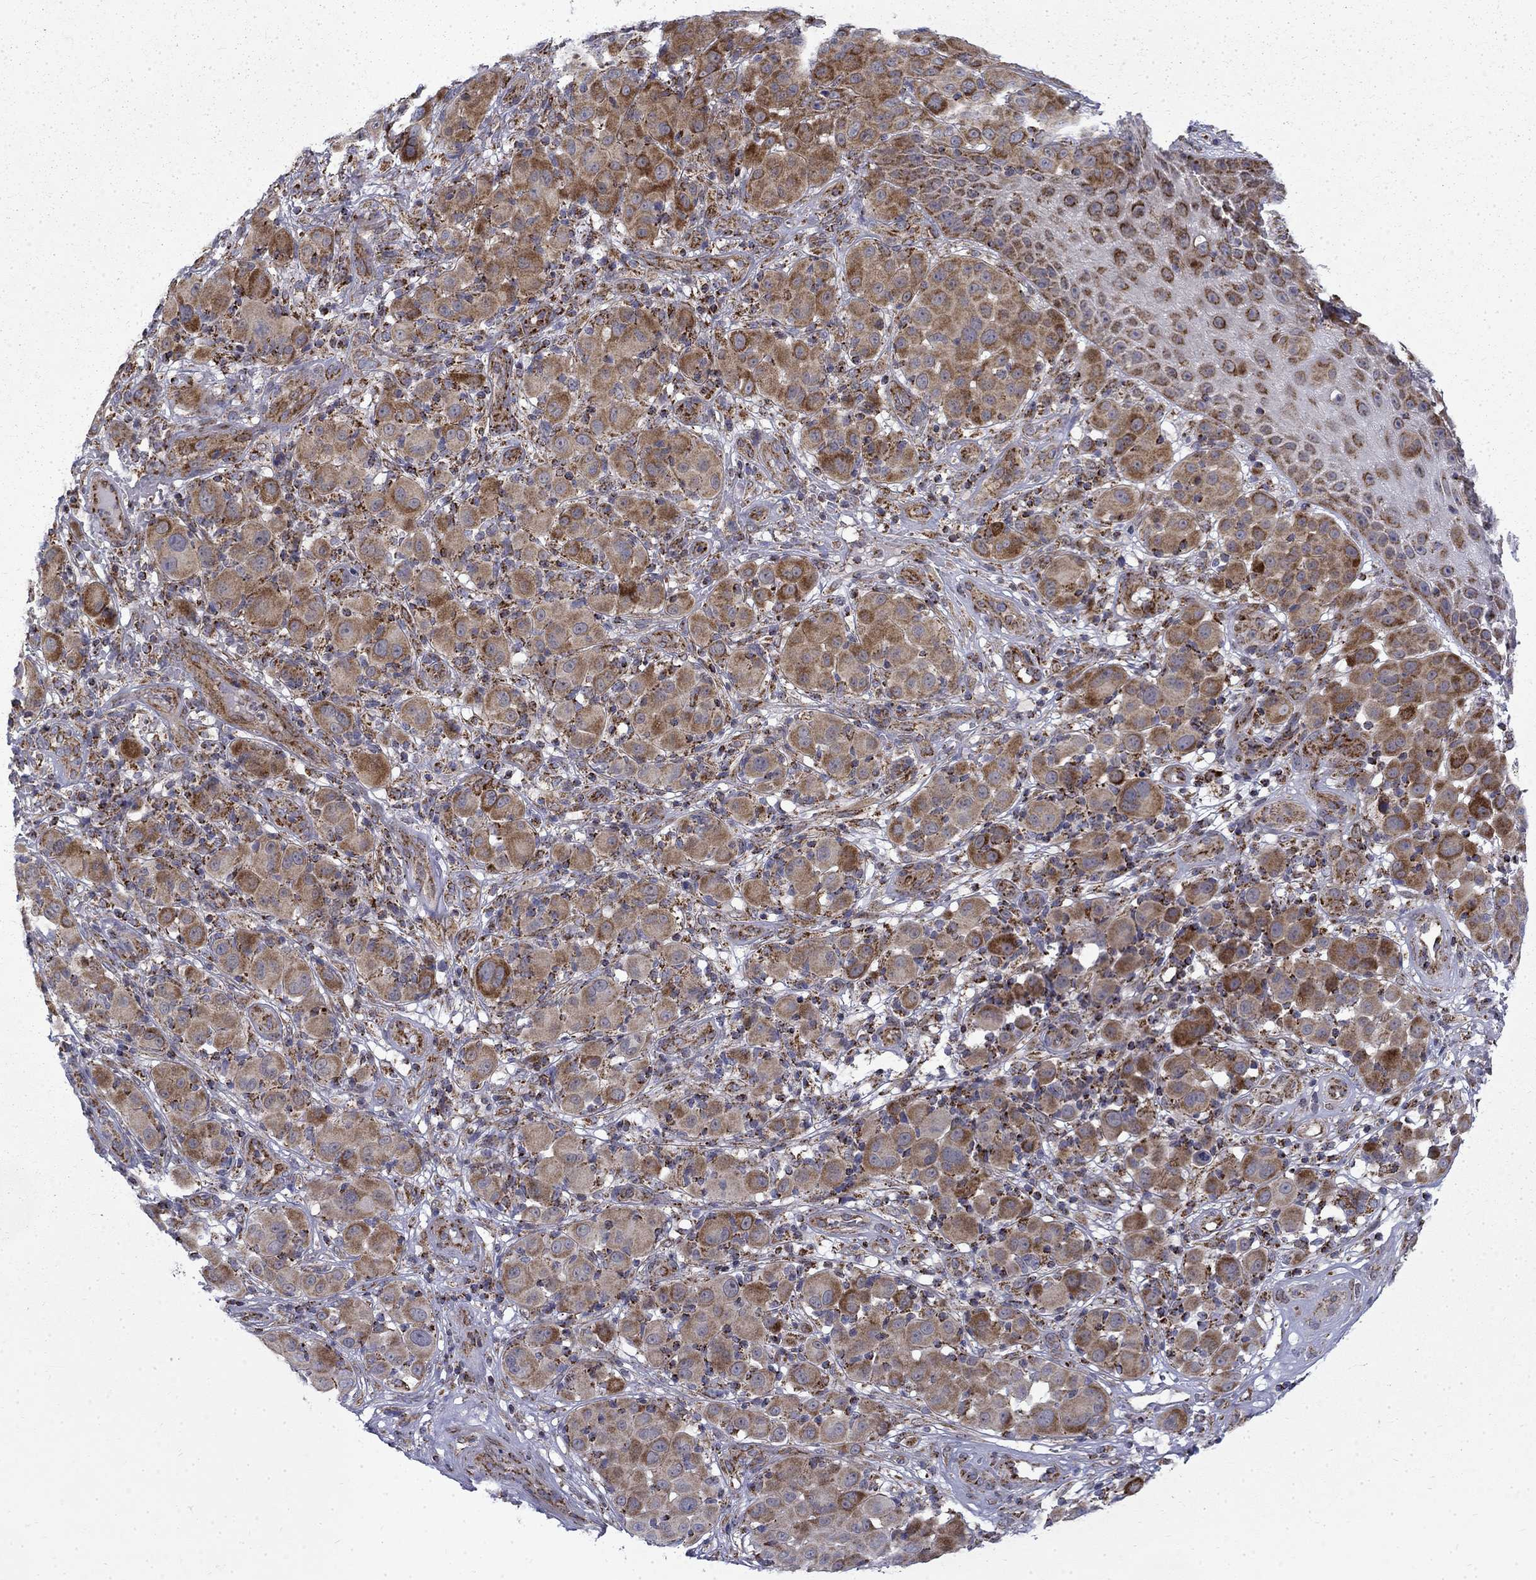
{"staining": {"intensity": "moderate", "quantity": ">75%", "location": "cytoplasmic/membranous"}, "tissue": "melanoma", "cell_type": "Tumor cells", "image_type": "cancer", "snomed": [{"axis": "morphology", "description": "Malignant melanoma, NOS"}, {"axis": "topography", "description": "Skin"}], "caption": "Immunohistochemical staining of malignant melanoma exhibits medium levels of moderate cytoplasmic/membranous staining in approximately >75% of tumor cells.", "gene": "PCBP3", "patient": {"sex": "female", "age": 87}}